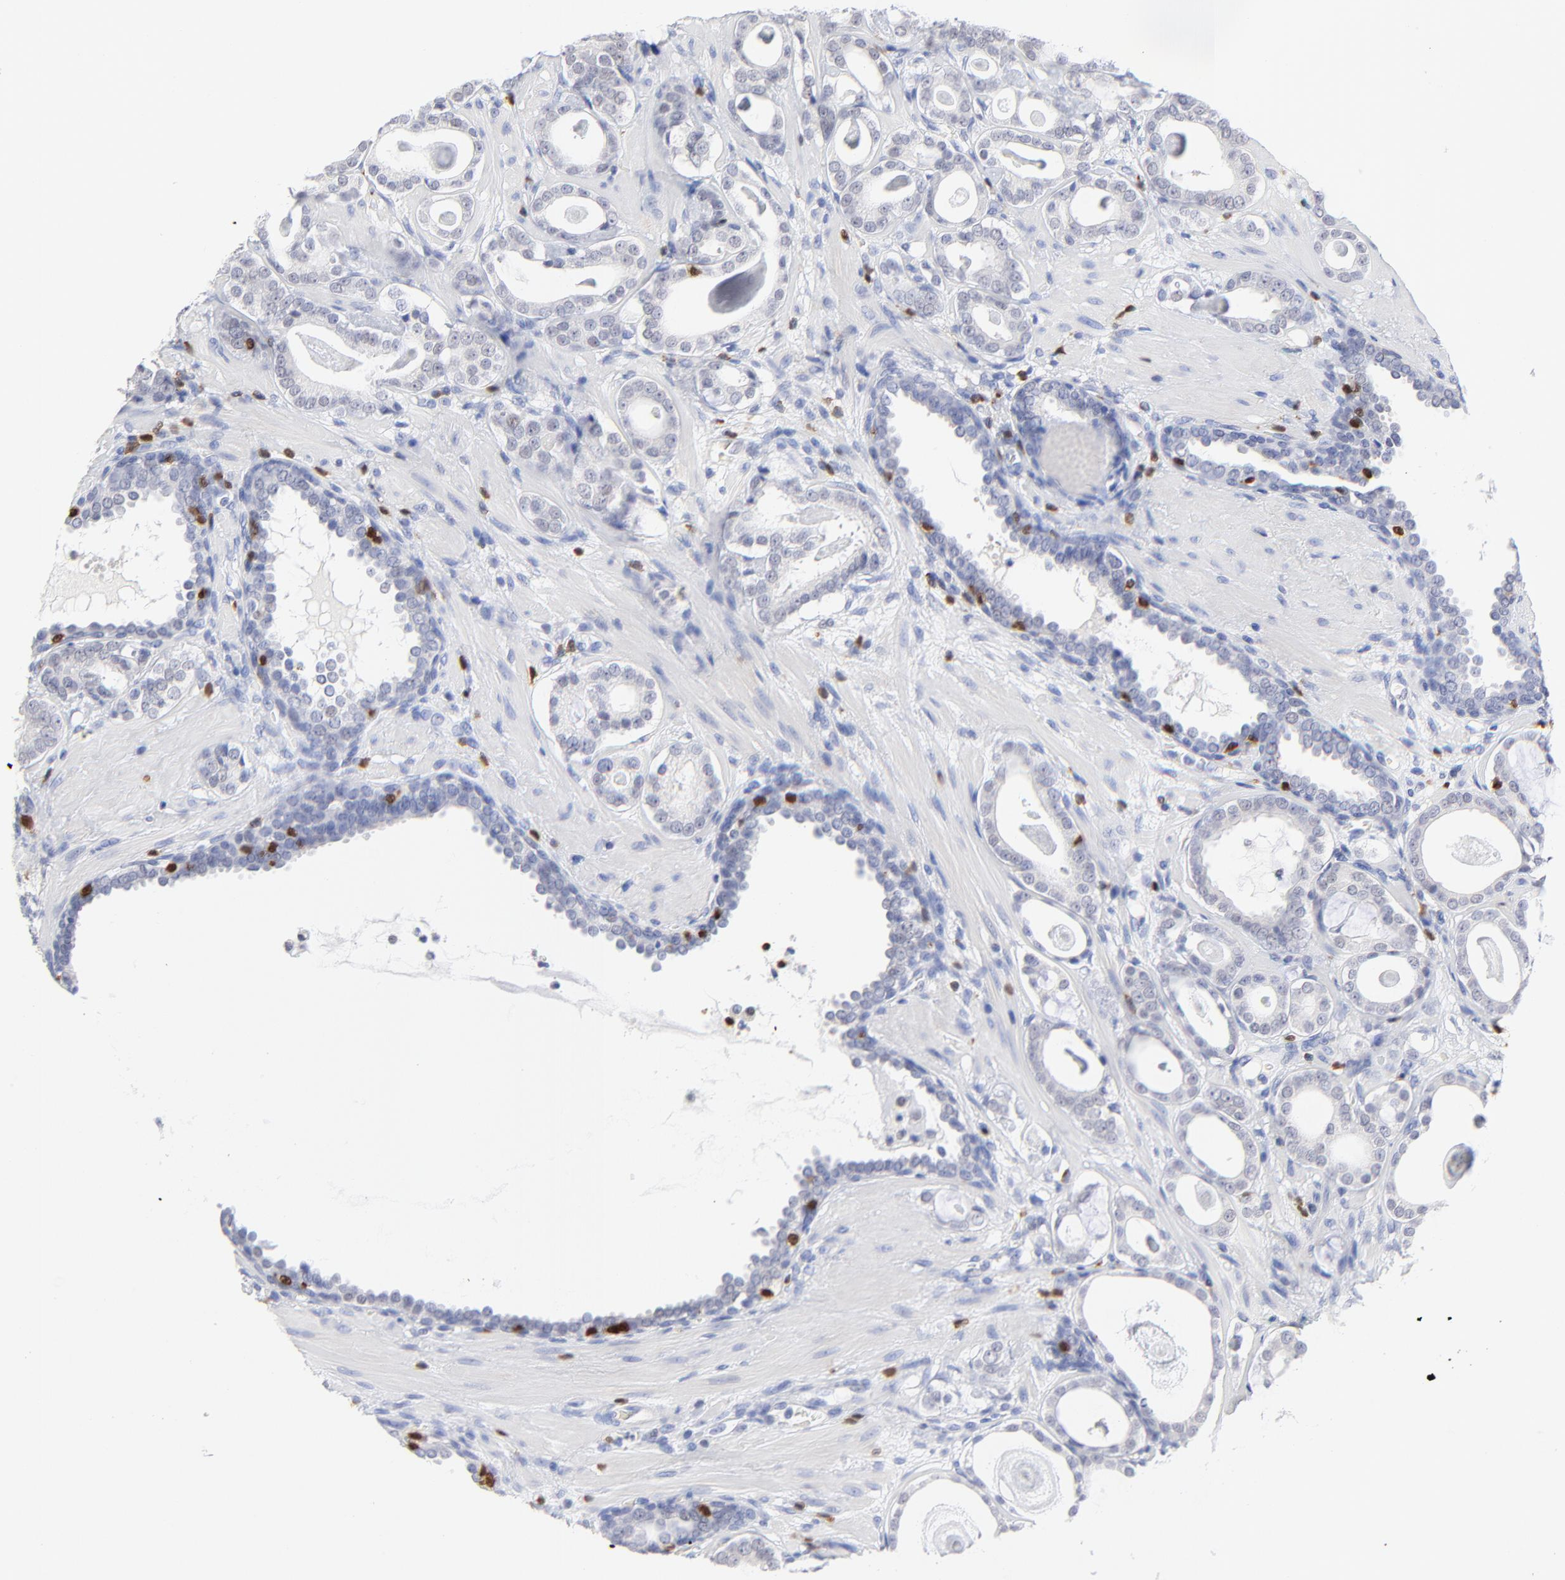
{"staining": {"intensity": "negative", "quantity": "none", "location": "none"}, "tissue": "prostate cancer", "cell_type": "Tumor cells", "image_type": "cancer", "snomed": [{"axis": "morphology", "description": "Adenocarcinoma, Low grade"}, {"axis": "topography", "description": "Prostate"}], "caption": "Micrograph shows no significant protein positivity in tumor cells of prostate cancer (adenocarcinoma (low-grade)). (DAB (3,3'-diaminobenzidine) immunohistochemistry visualized using brightfield microscopy, high magnification).", "gene": "ZAP70", "patient": {"sex": "male", "age": 57}}